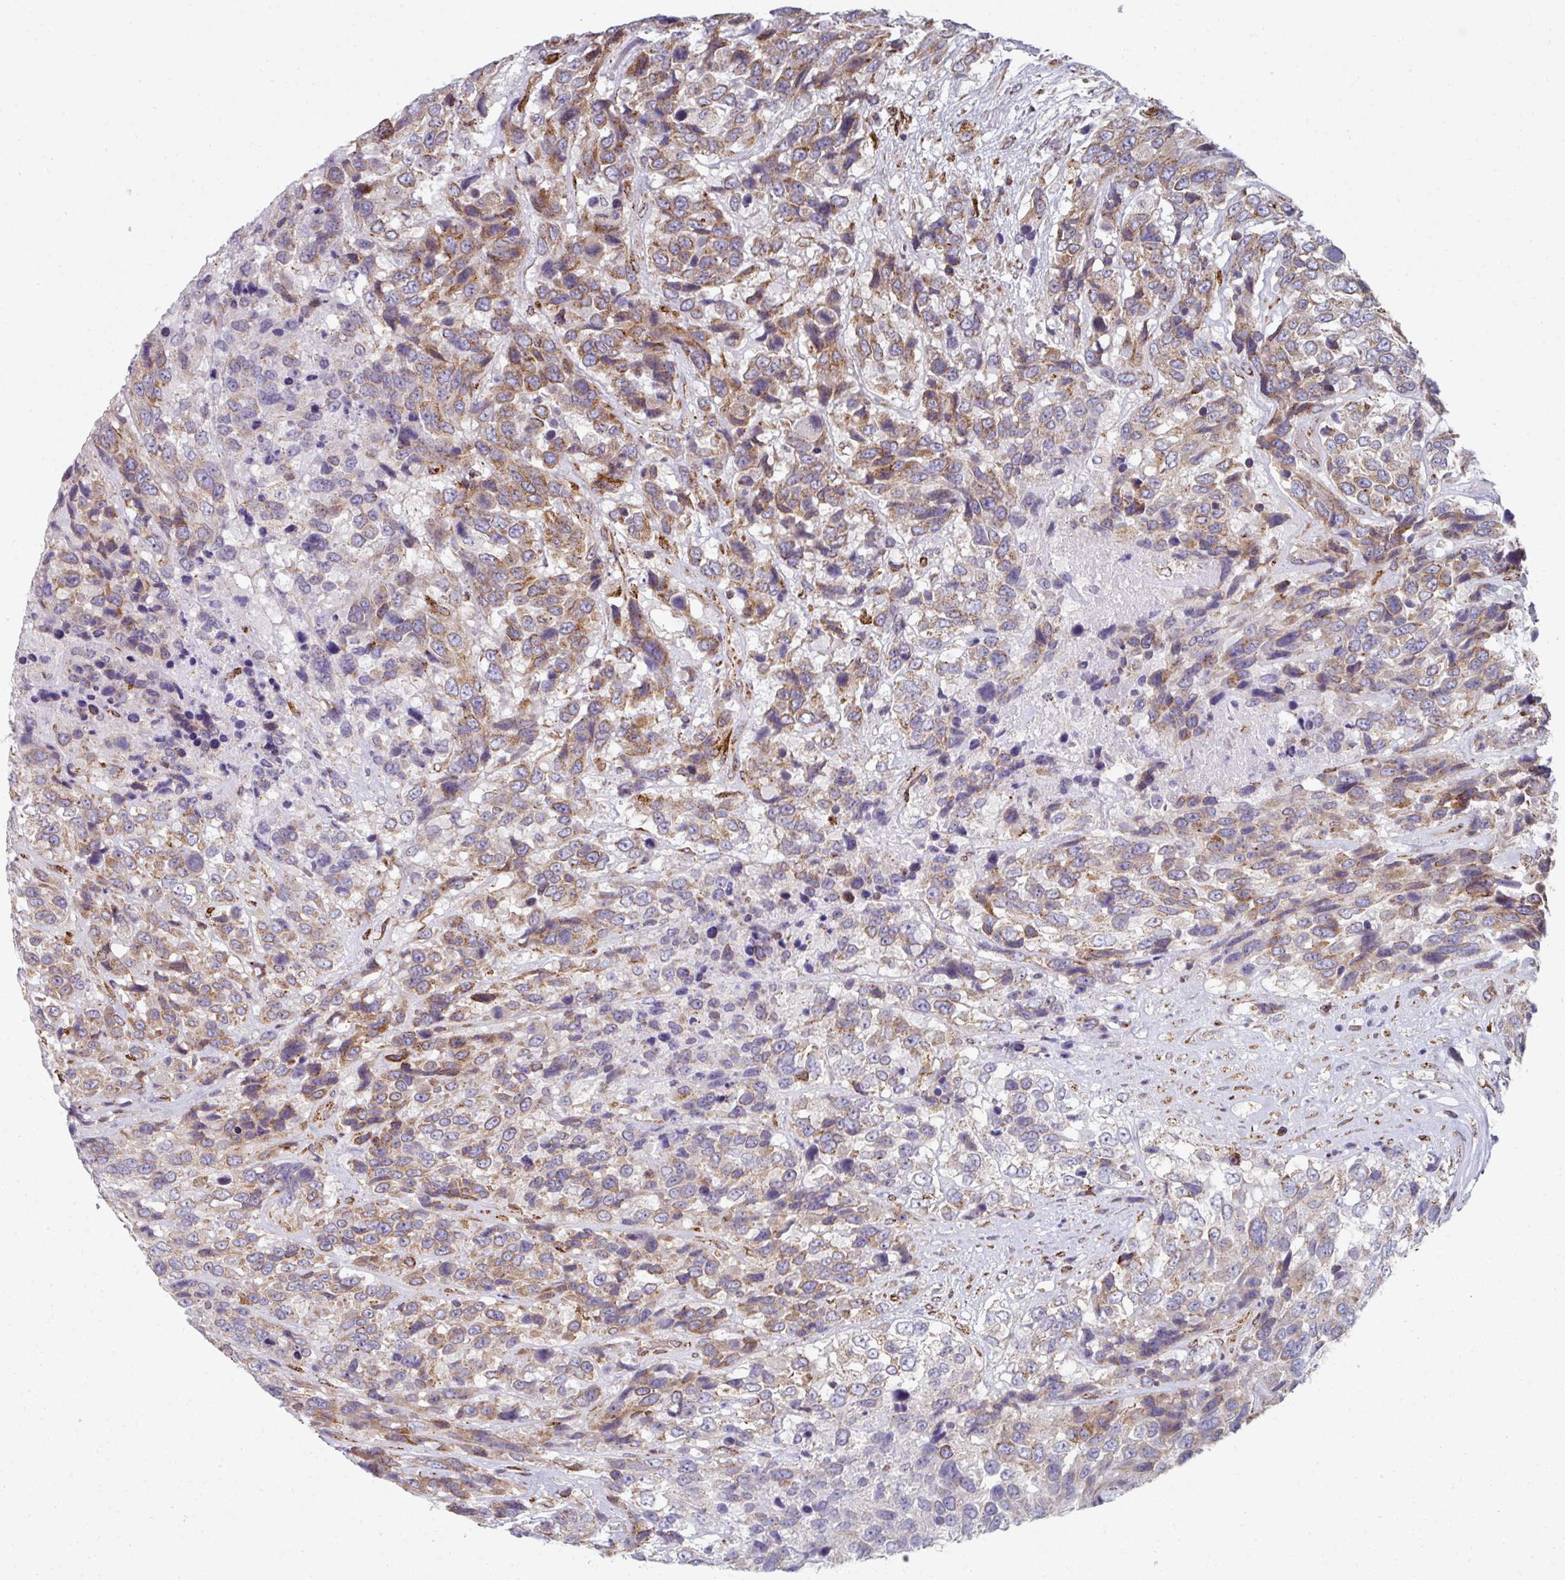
{"staining": {"intensity": "moderate", "quantity": ">75%", "location": "cytoplasmic/membranous"}, "tissue": "urothelial cancer", "cell_type": "Tumor cells", "image_type": "cancer", "snomed": [{"axis": "morphology", "description": "Urothelial carcinoma, High grade"}, {"axis": "topography", "description": "Urinary bladder"}], "caption": "Immunohistochemistry (IHC) (DAB) staining of urothelial cancer exhibits moderate cytoplasmic/membranous protein expression in about >75% of tumor cells.", "gene": "CCDC85B", "patient": {"sex": "female", "age": 70}}